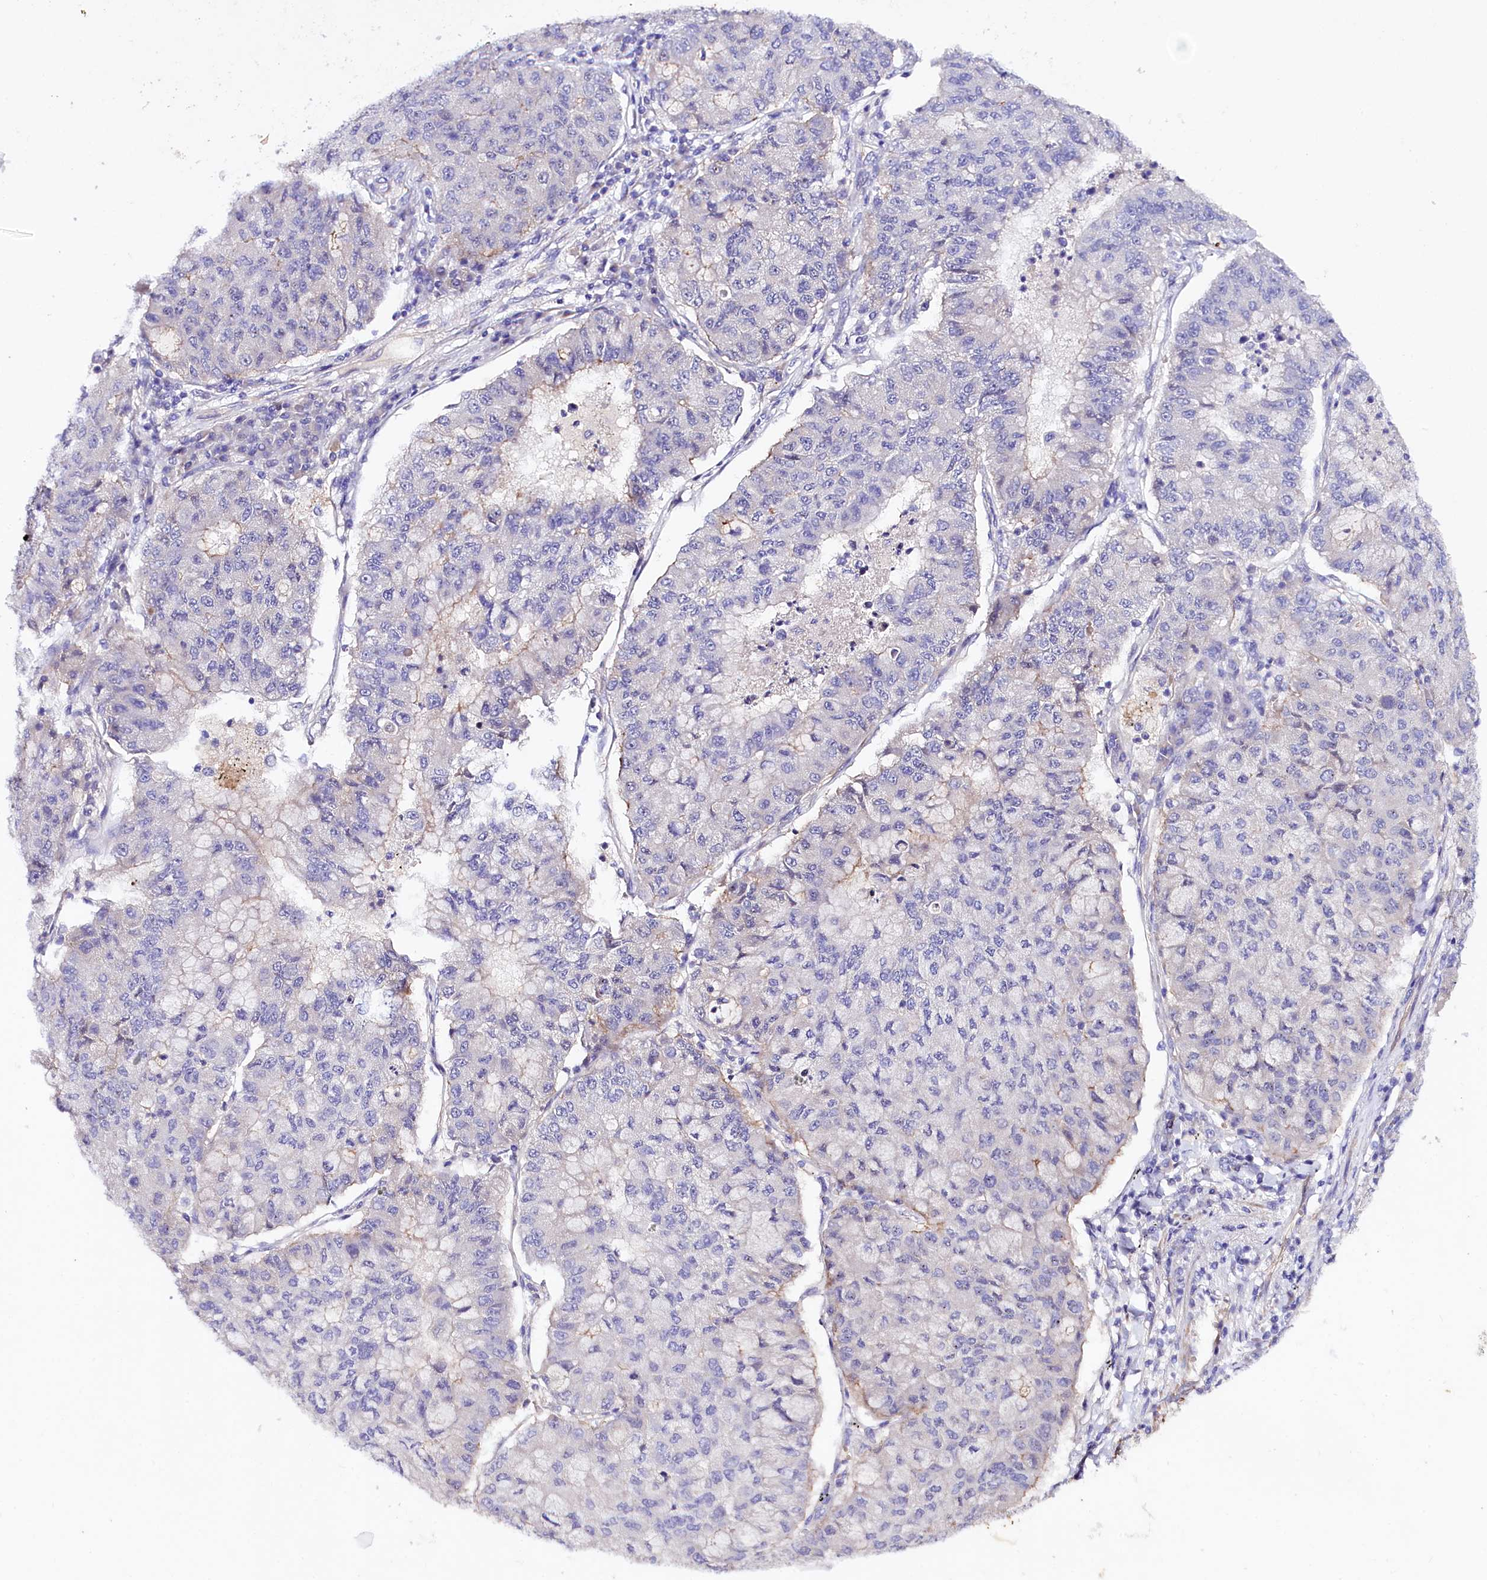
{"staining": {"intensity": "negative", "quantity": "none", "location": "none"}, "tissue": "lung cancer", "cell_type": "Tumor cells", "image_type": "cancer", "snomed": [{"axis": "morphology", "description": "Squamous cell carcinoma, NOS"}, {"axis": "topography", "description": "Lung"}], "caption": "Protein analysis of squamous cell carcinoma (lung) exhibits no significant expression in tumor cells.", "gene": "SLC7A1", "patient": {"sex": "male", "age": 74}}